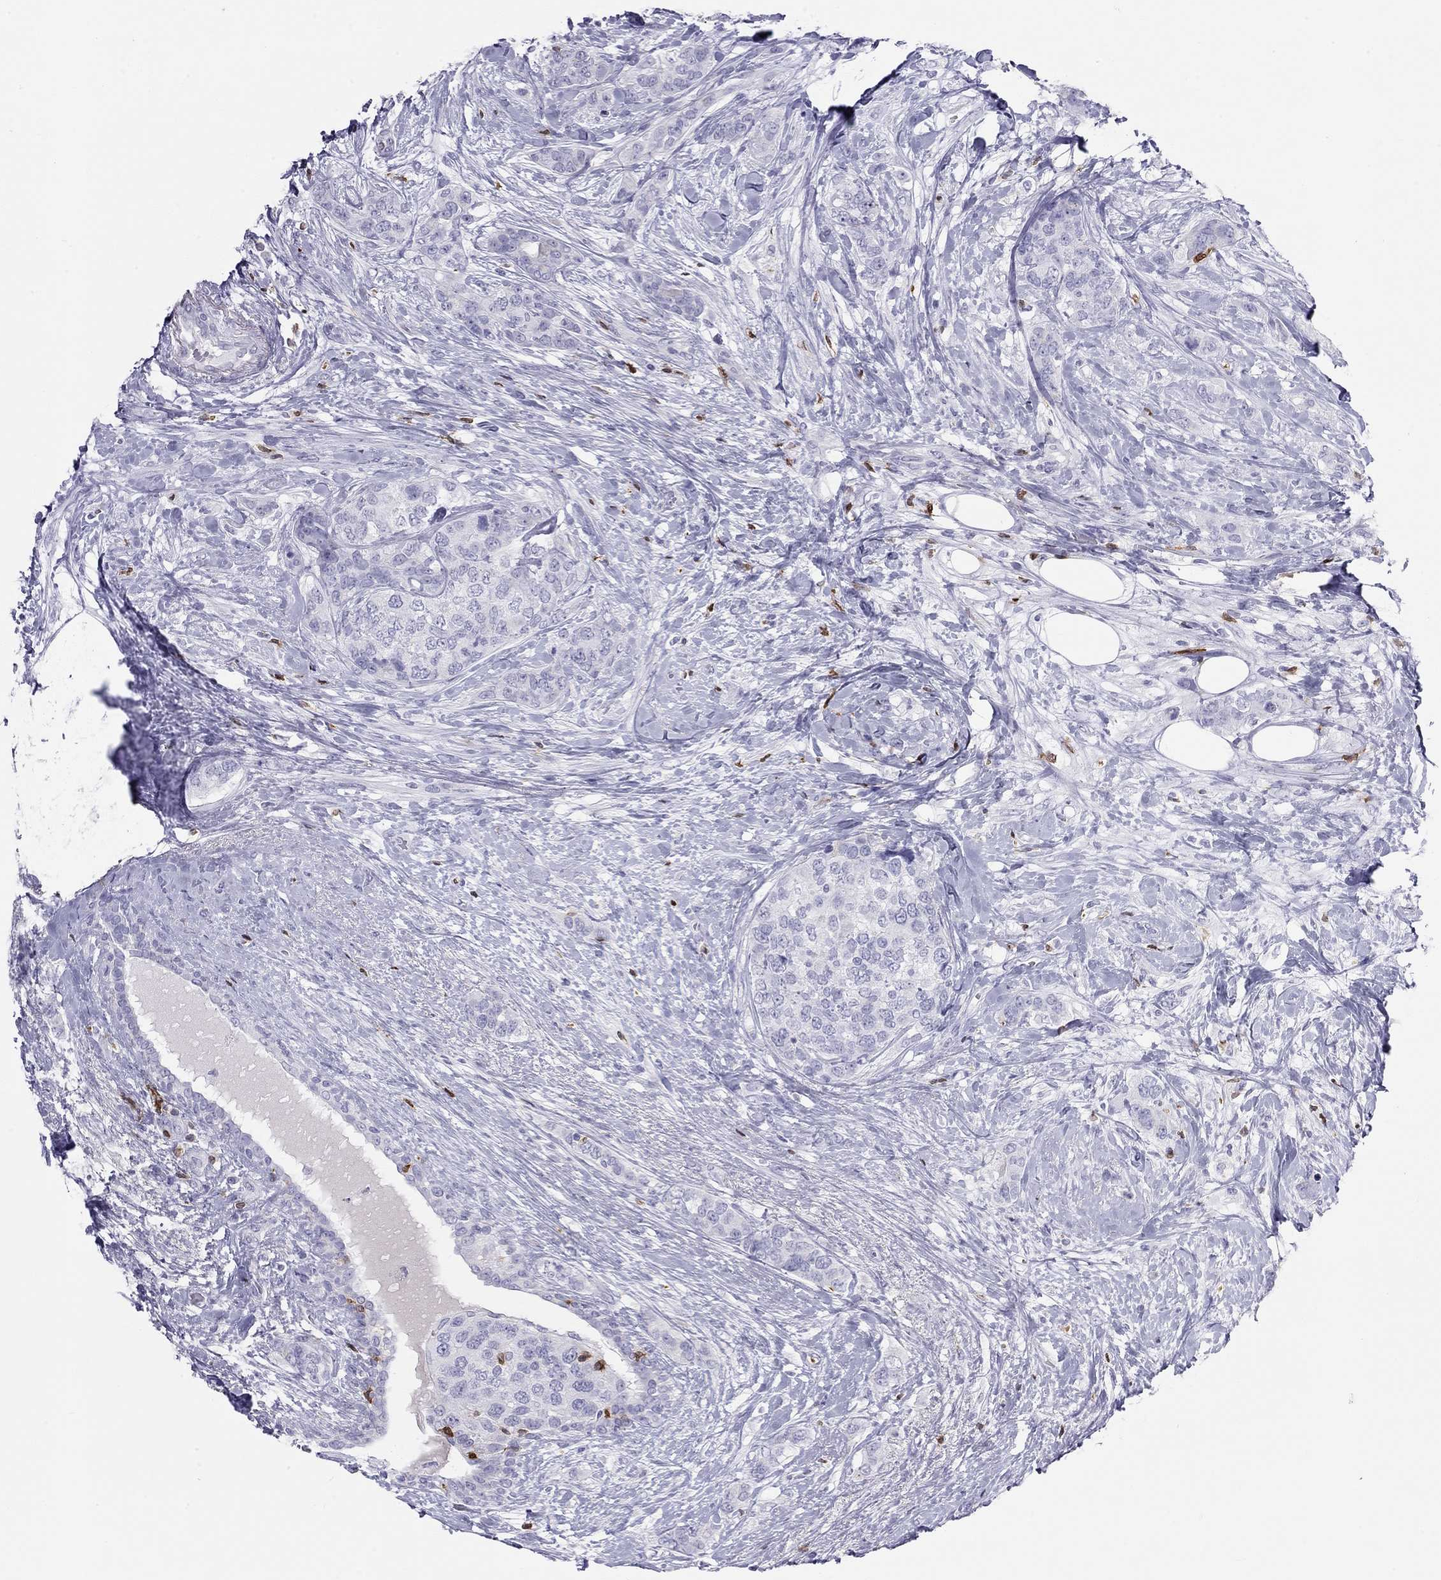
{"staining": {"intensity": "negative", "quantity": "none", "location": "none"}, "tissue": "breast cancer", "cell_type": "Tumor cells", "image_type": "cancer", "snomed": [{"axis": "morphology", "description": "Lobular carcinoma"}, {"axis": "topography", "description": "Breast"}], "caption": "There is no significant positivity in tumor cells of breast cancer (lobular carcinoma).", "gene": "SH2D2A", "patient": {"sex": "female", "age": 59}}